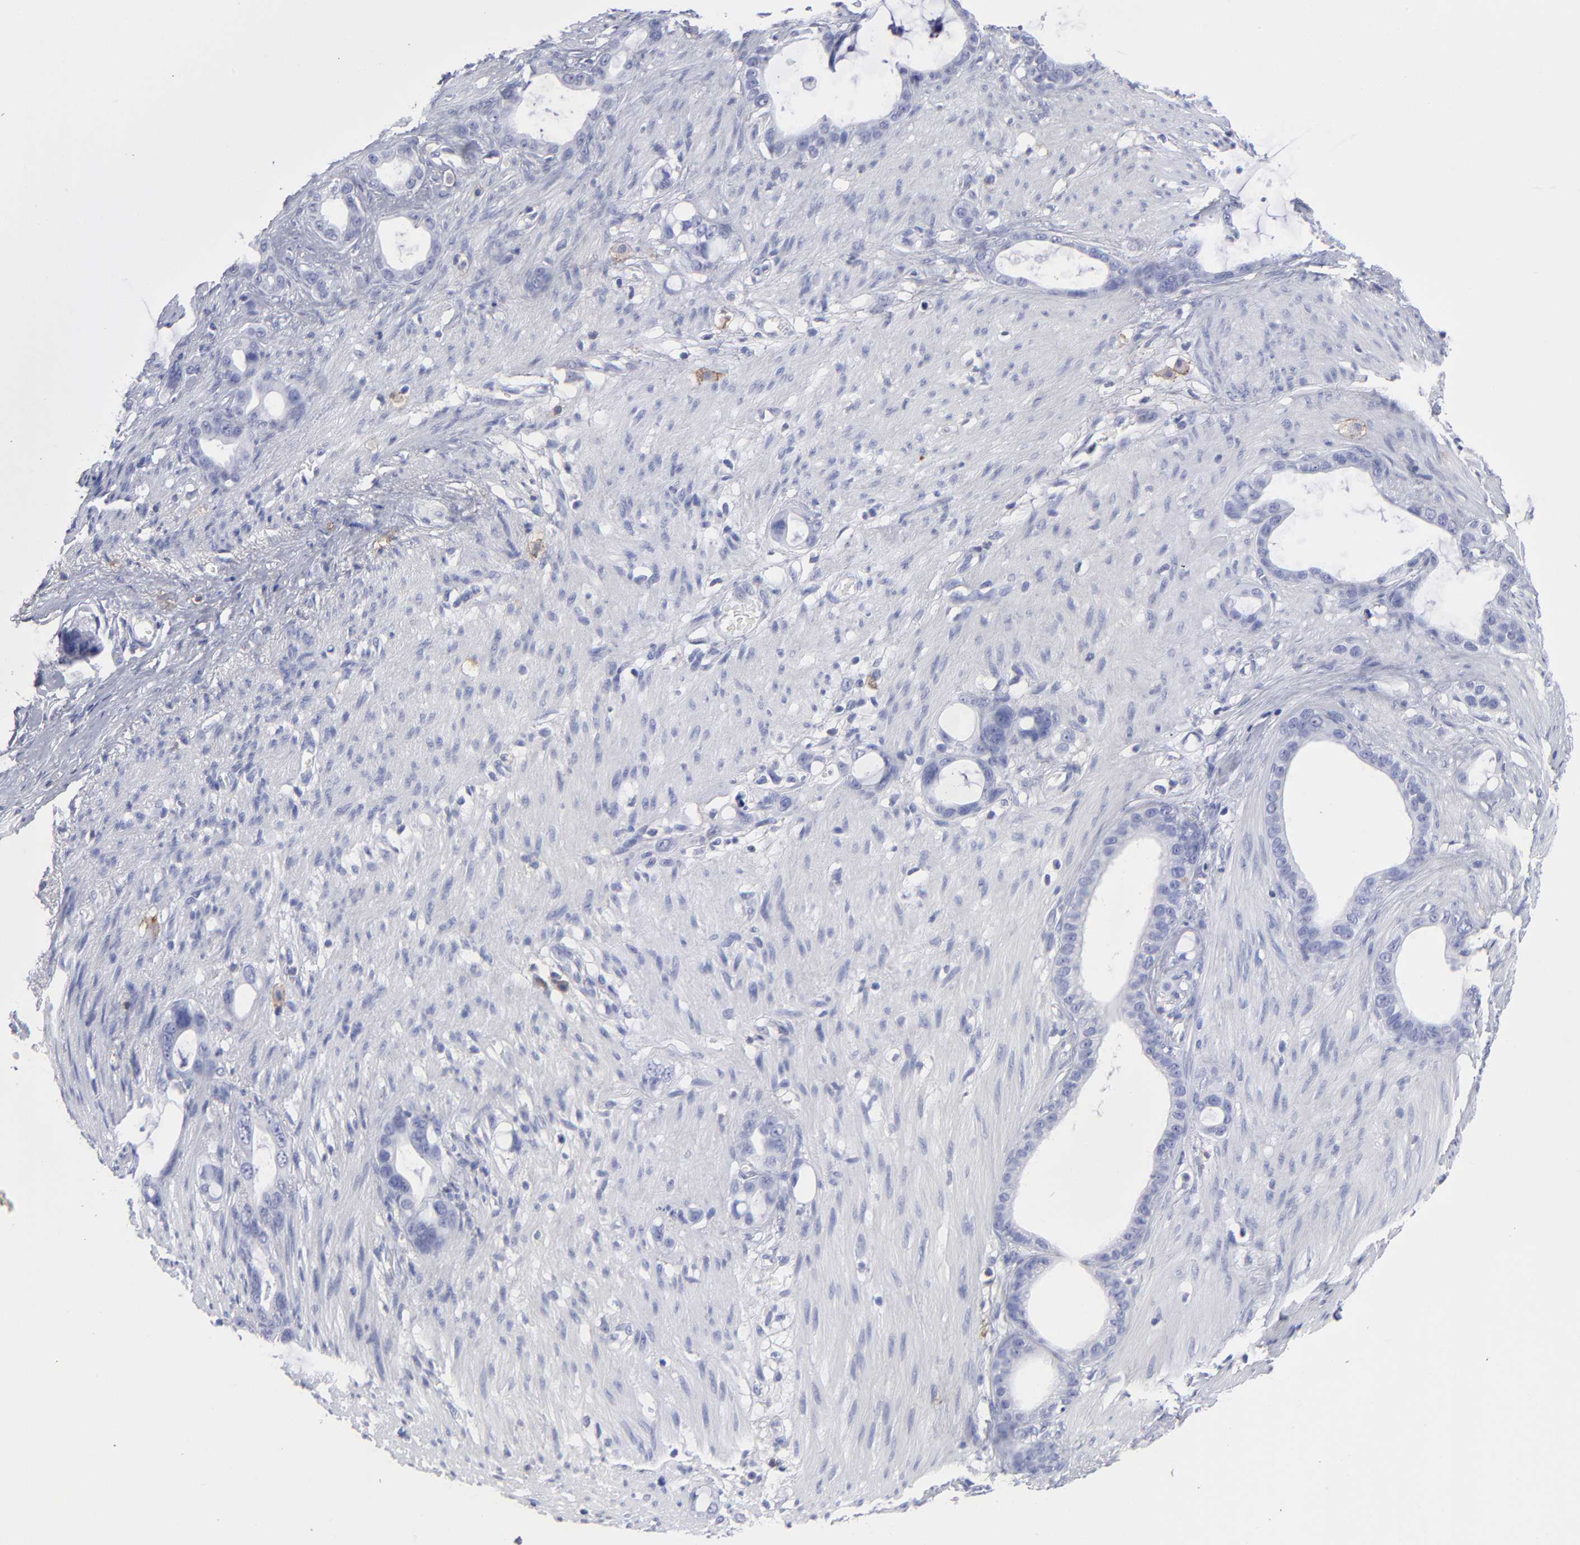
{"staining": {"intensity": "negative", "quantity": "none", "location": "none"}, "tissue": "stomach cancer", "cell_type": "Tumor cells", "image_type": "cancer", "snomed": [{"axis": "morphology", "description": "Adenocarcinoma, NOS"}, {"axis": "topography", "description": "Stomach"}], "caption": "Tumor cells show no significant expression in stomach cancer (adenocarcinoma).", "gene": "LAT2", "patient": {"sex": "female", "age": 75}}